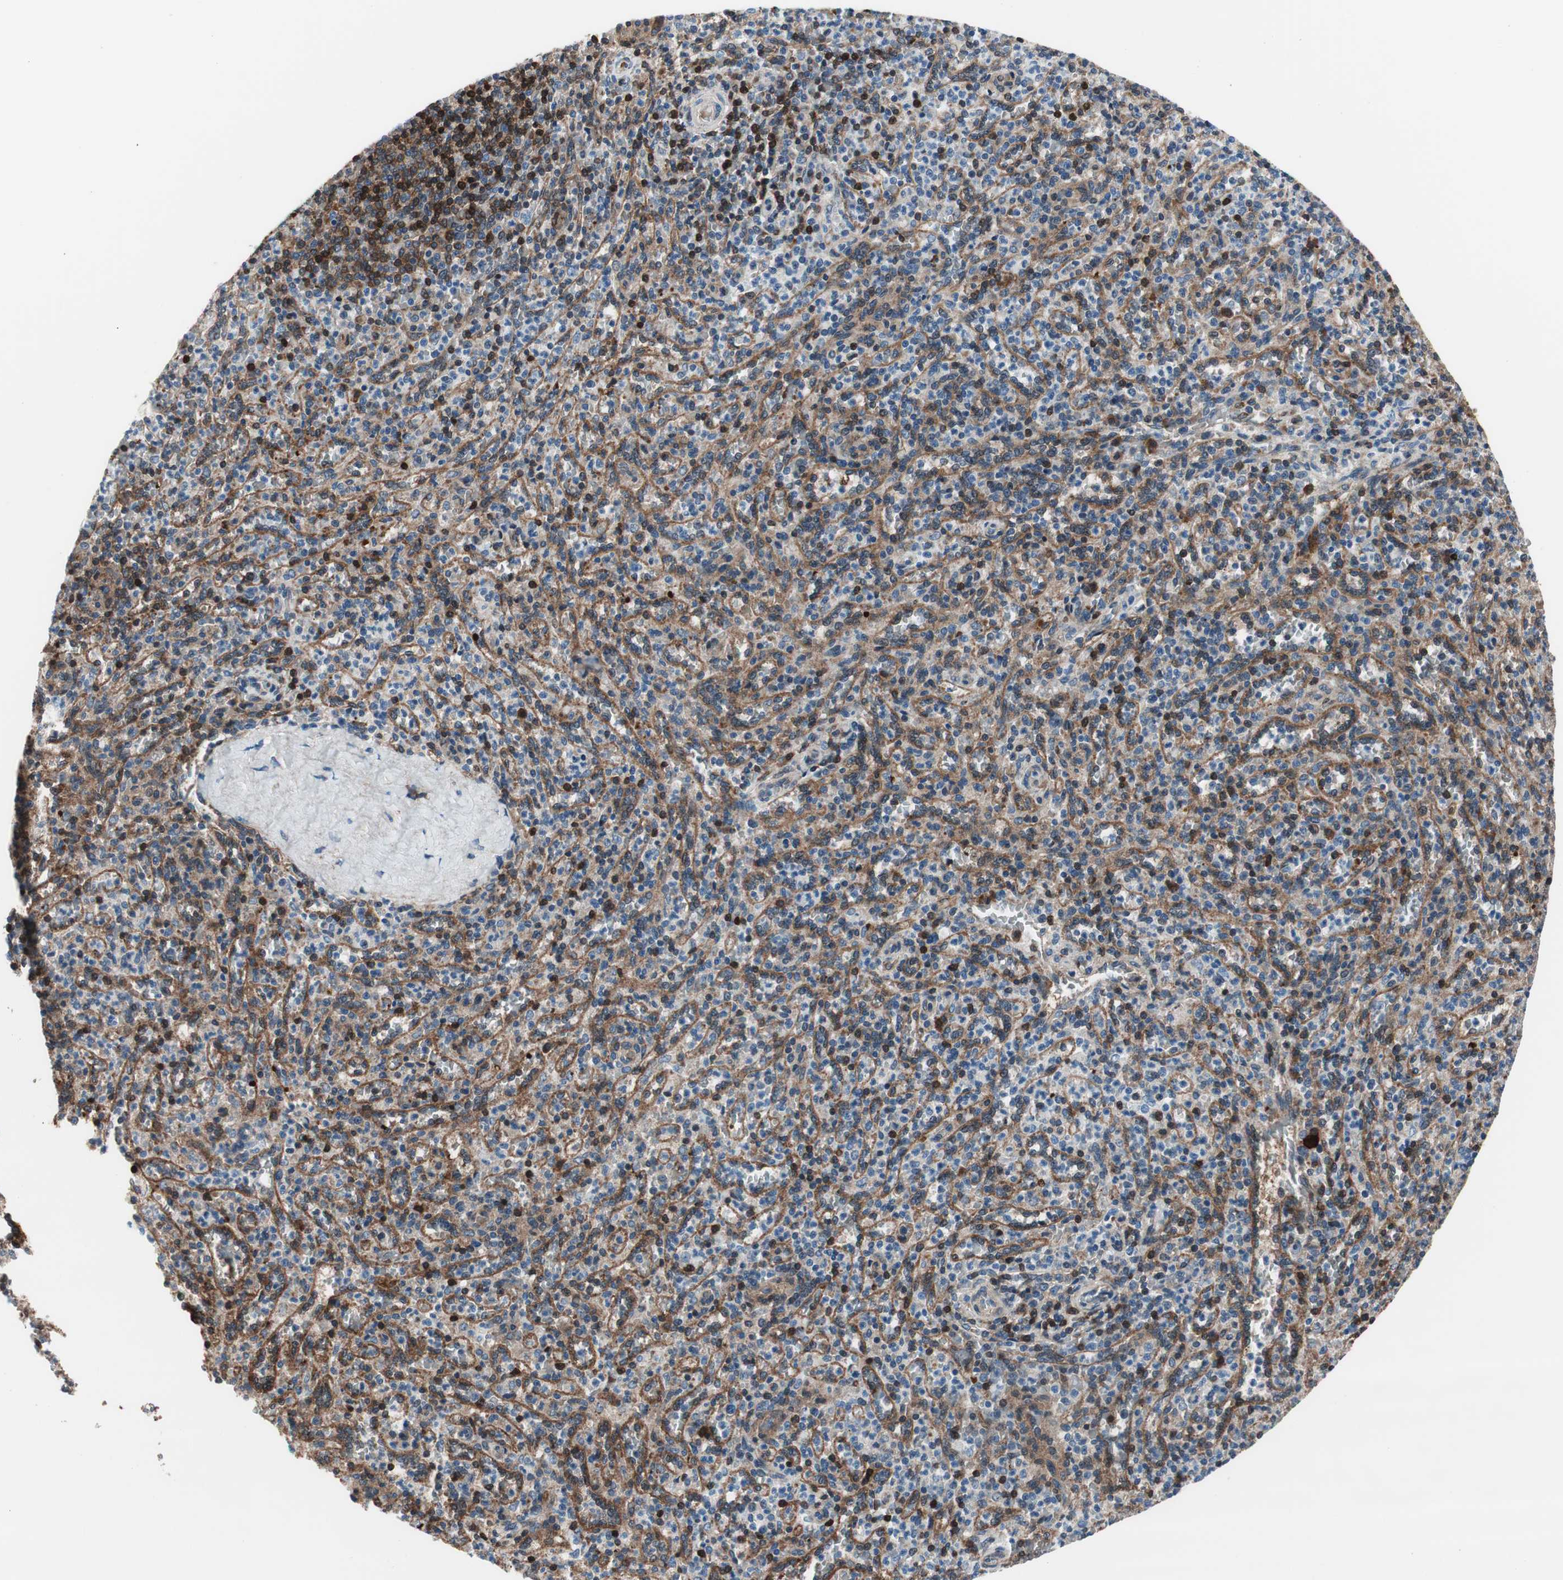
{"staining": {"intensity": "strong", "quantity": "25%-75%", "location": "cytoplasmic/membranous,nuclear"}, "tissue": "spleen", "cell_type": "Cells in red pulp", "image_type": "normal", "snomed": [{"axis": "morphology", "description": "Normal tissue, NOS"}, {"axis": "topography", "description": "Spleen"}], "caption": "This image displays IHC staining of unremarkable spleen, with high strong cytoplasmic/membranous,nuclear positivity in approximately 25%-75% of cells in red pulp.", "gene": "PRDX2", "patient": {"sex": "male", "age": 36}}